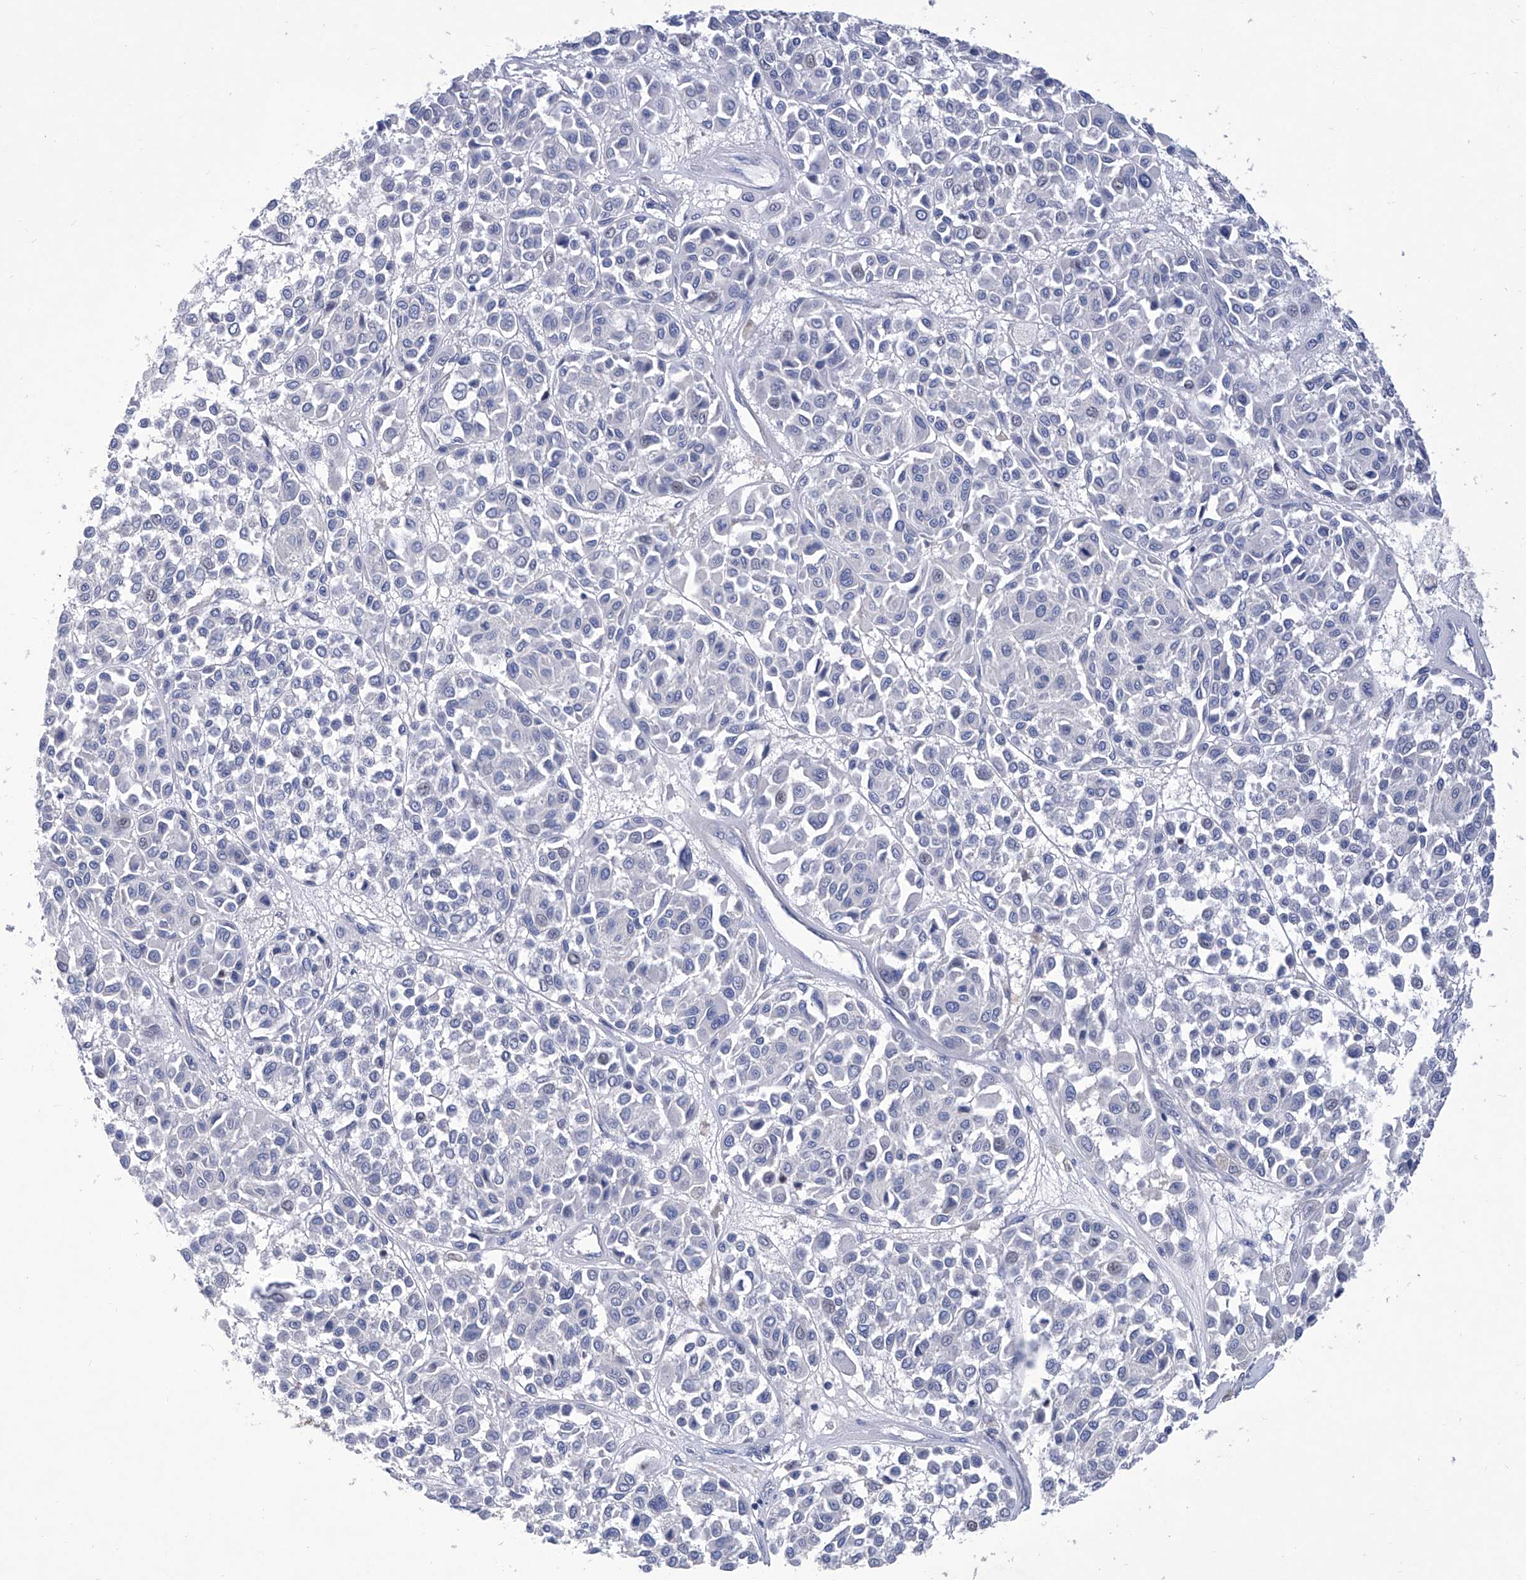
{"staining": {"intensity": "negative", "quantity": "none", "location": "none"}, "tissue": "melanoma", "cell_type": "Tumor cells", "image_type": "cancer", "snomed": [{"axis": "morphology", "description": "Malignant melanoma, Metastatic site"}, {"axis": "topography", "description": "Soft tissue"}], "caption": "Malignant melanoma (metastatic site) was stained to show a protein in brown. There is no significant positivity in tumor cells. (DAB immunohistochemistry visualized using brightfield microscopy, high magnification).", "gene": "IFNL2", "patient": {"sex": "male", "age": 41}}